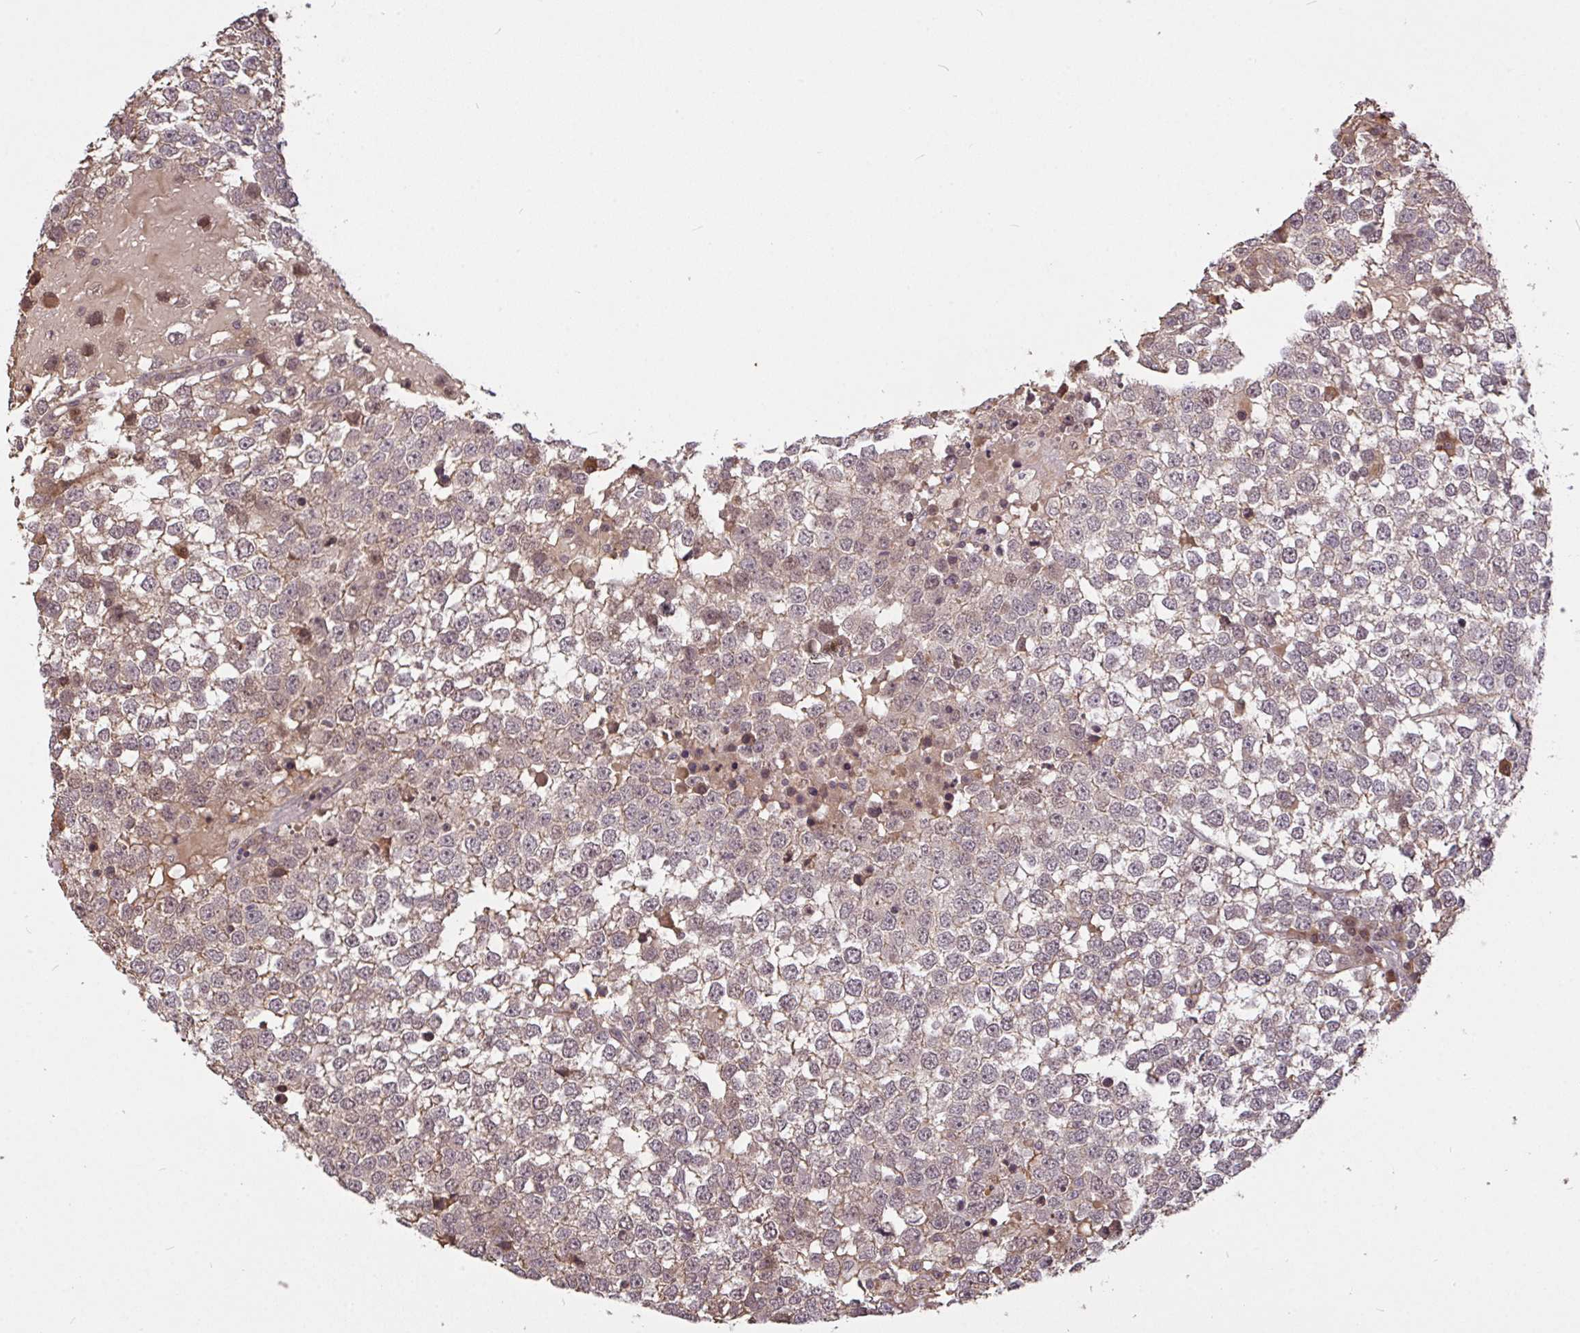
{"staining": {"intensity": "negative", "quantity": "none", "location": "none"}, "tissue": "testis cancer", "cell_type": "Tumor cells", "image_type": "cancer", "snomed": [{"axis": "morphology", "description": "Seminoma, NOS"}, {"axis": "topography", "description": "Testis"}], "caption": "High power microscopy image of an immunohistochemistry (IHC) micrograph of testis cancer, revealing no significant positivity in tumor cells.", "gene": "FCER1A", "patient": {"sex": "male", "age": 65}}